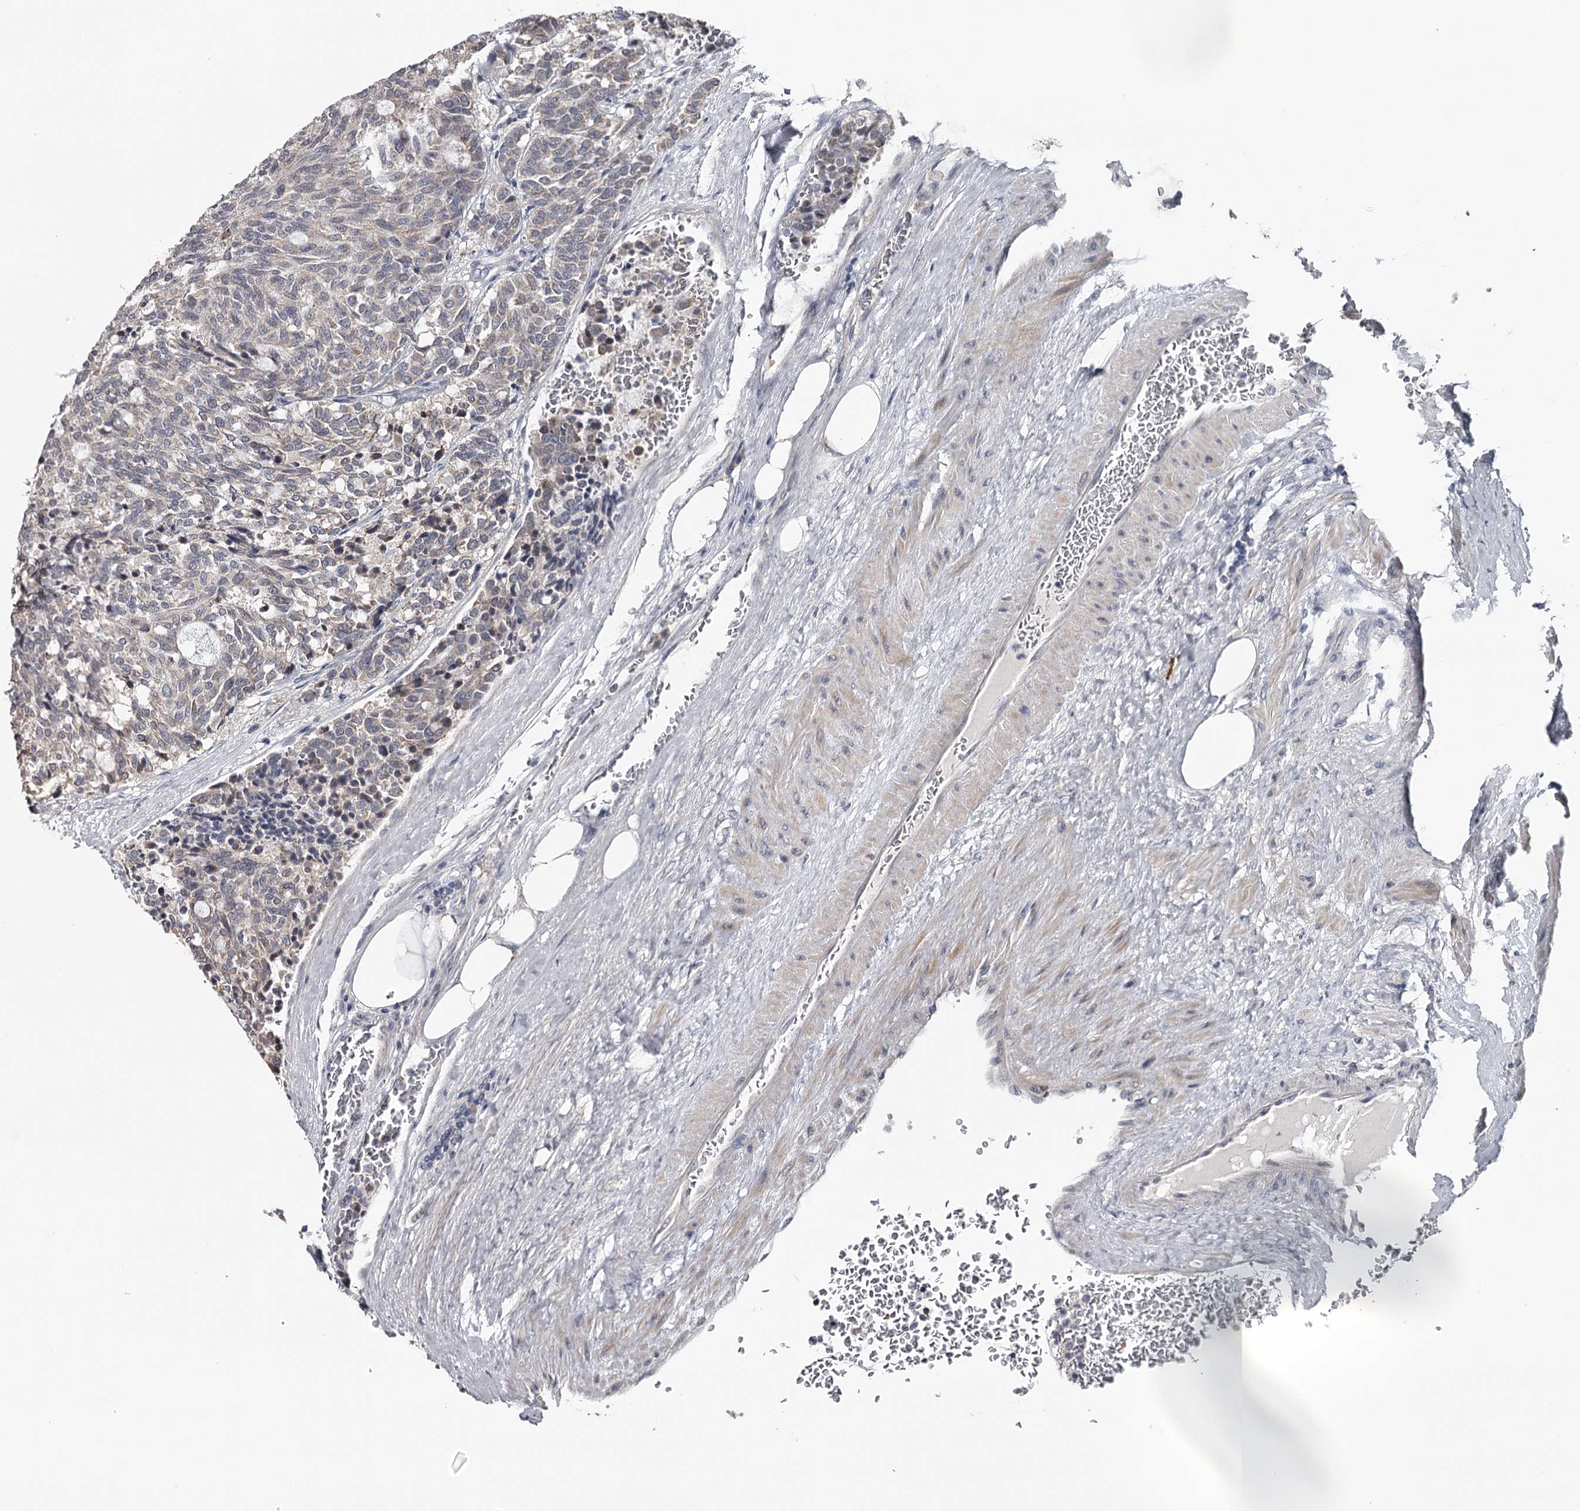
{"staining": {"intensity": "negative", "quantity": "none", "location": "none"}, "tissue": "carcinoid", "cell_type": "Tumor cells", "image_type": "cancer", "snomed": [{"axis": "morphology", "description": "Carcinoid, malignant, NOS"}, {"axis": "topography", "description": "Pancreas"}], "caption": "This is an immunohistochemistry image of carcinoid. There is no positivity in tumor cells.", "gene": "GTSF1", "patient": {"sex": "female", "age": 54}}